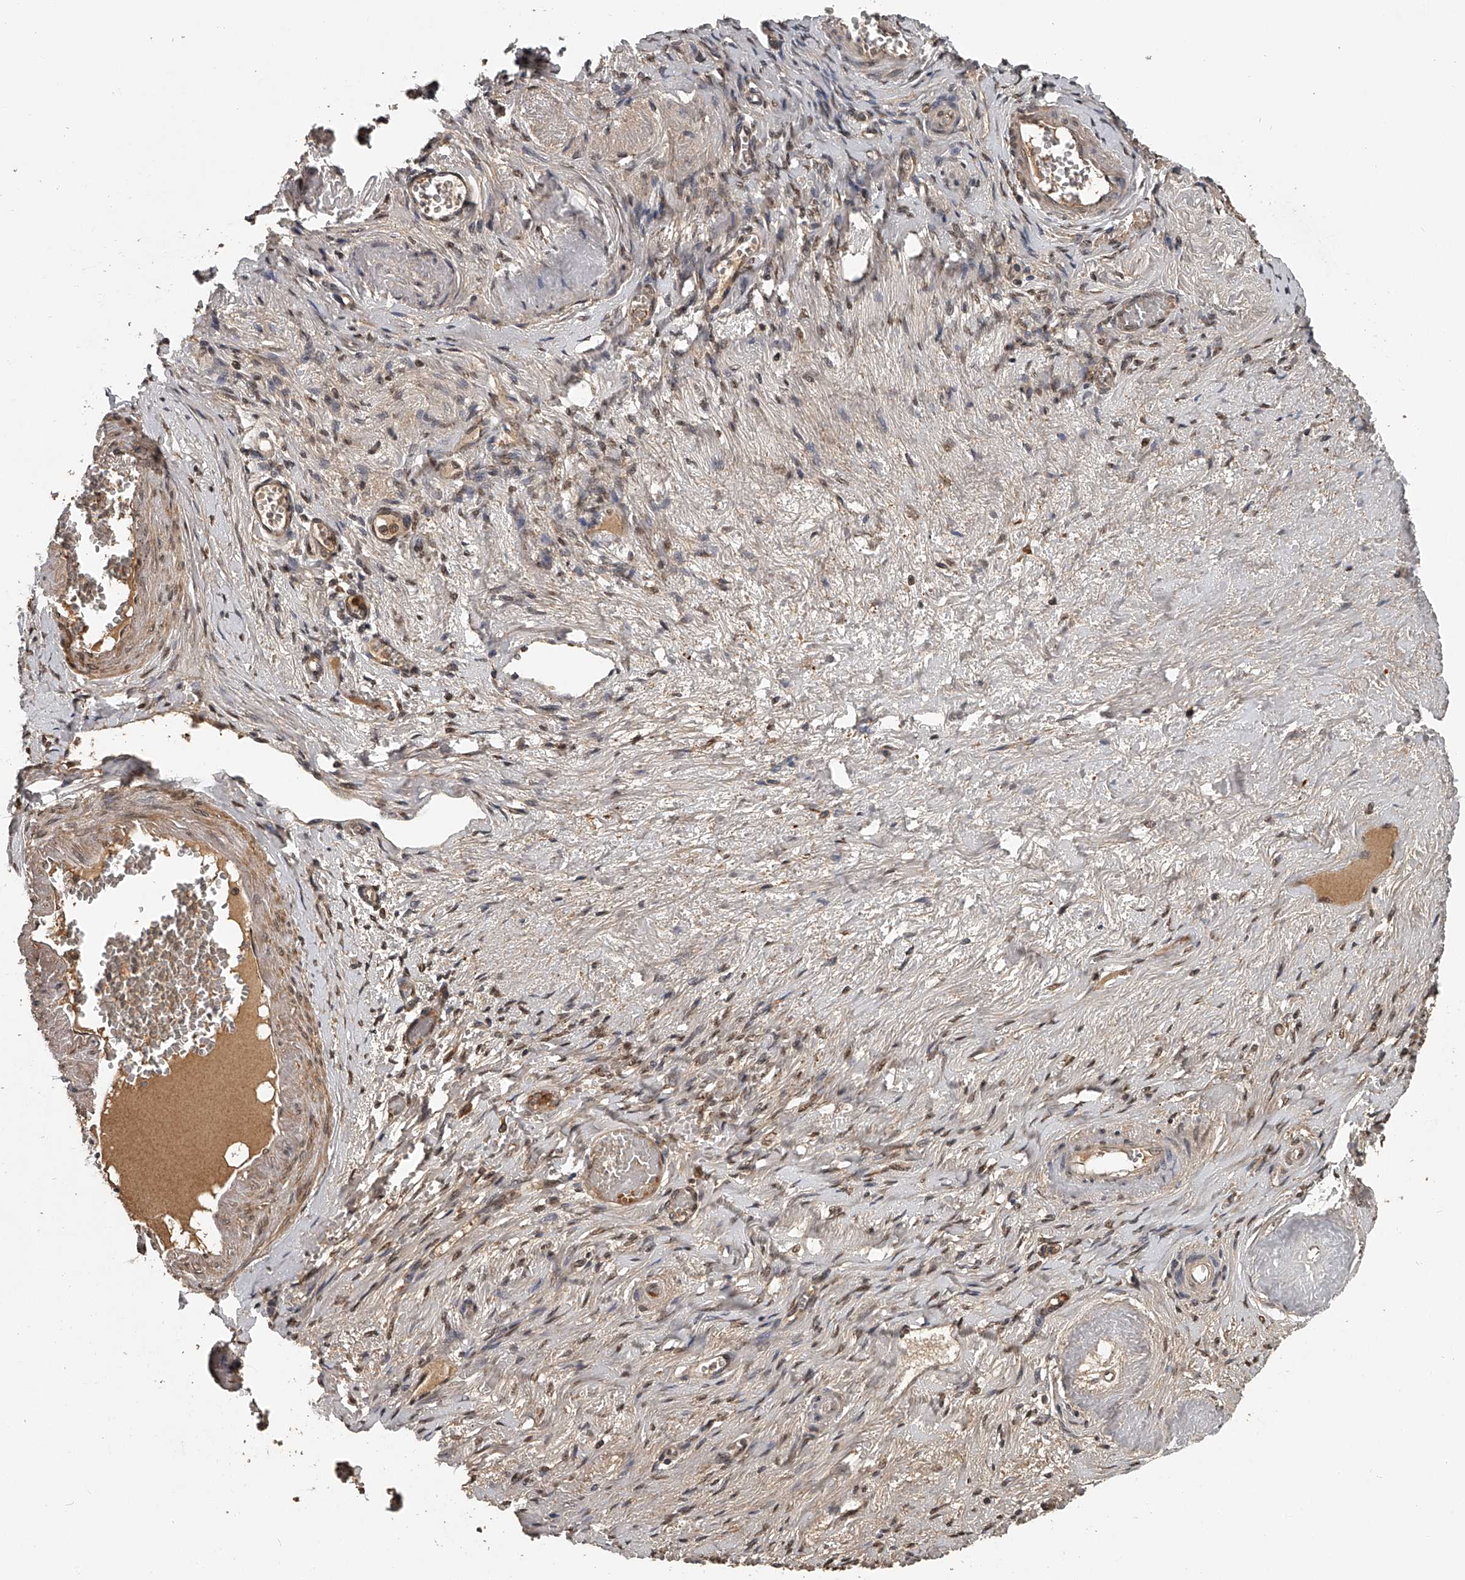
{"staining": {"intensity": "moderate", "quantity": ">75%", "location": "cytoplasmic/membranous,nuclear"}, "tissue": "adipose tissue", "cell_type": "Adipocytes", "image_type": "normal", "snomed": [{"axis": "morphology", "description": "Normal tissue, NOS"}, {"axis": "topography", "description": "Vascular tissue"}, {"axis": "topography", "description": "Fallopian tube"}, {"axis": "topography", "description": "Ovary"}], "caption": "DAB immunohistochemical staining of benign adipose tissue displays moderate cytoplasmic/membranous,nuclear protein staining in approximately >75% of adipocytes.", "gene": "PLEKHG1", "patient": {"sex": "female", "age": 67}}